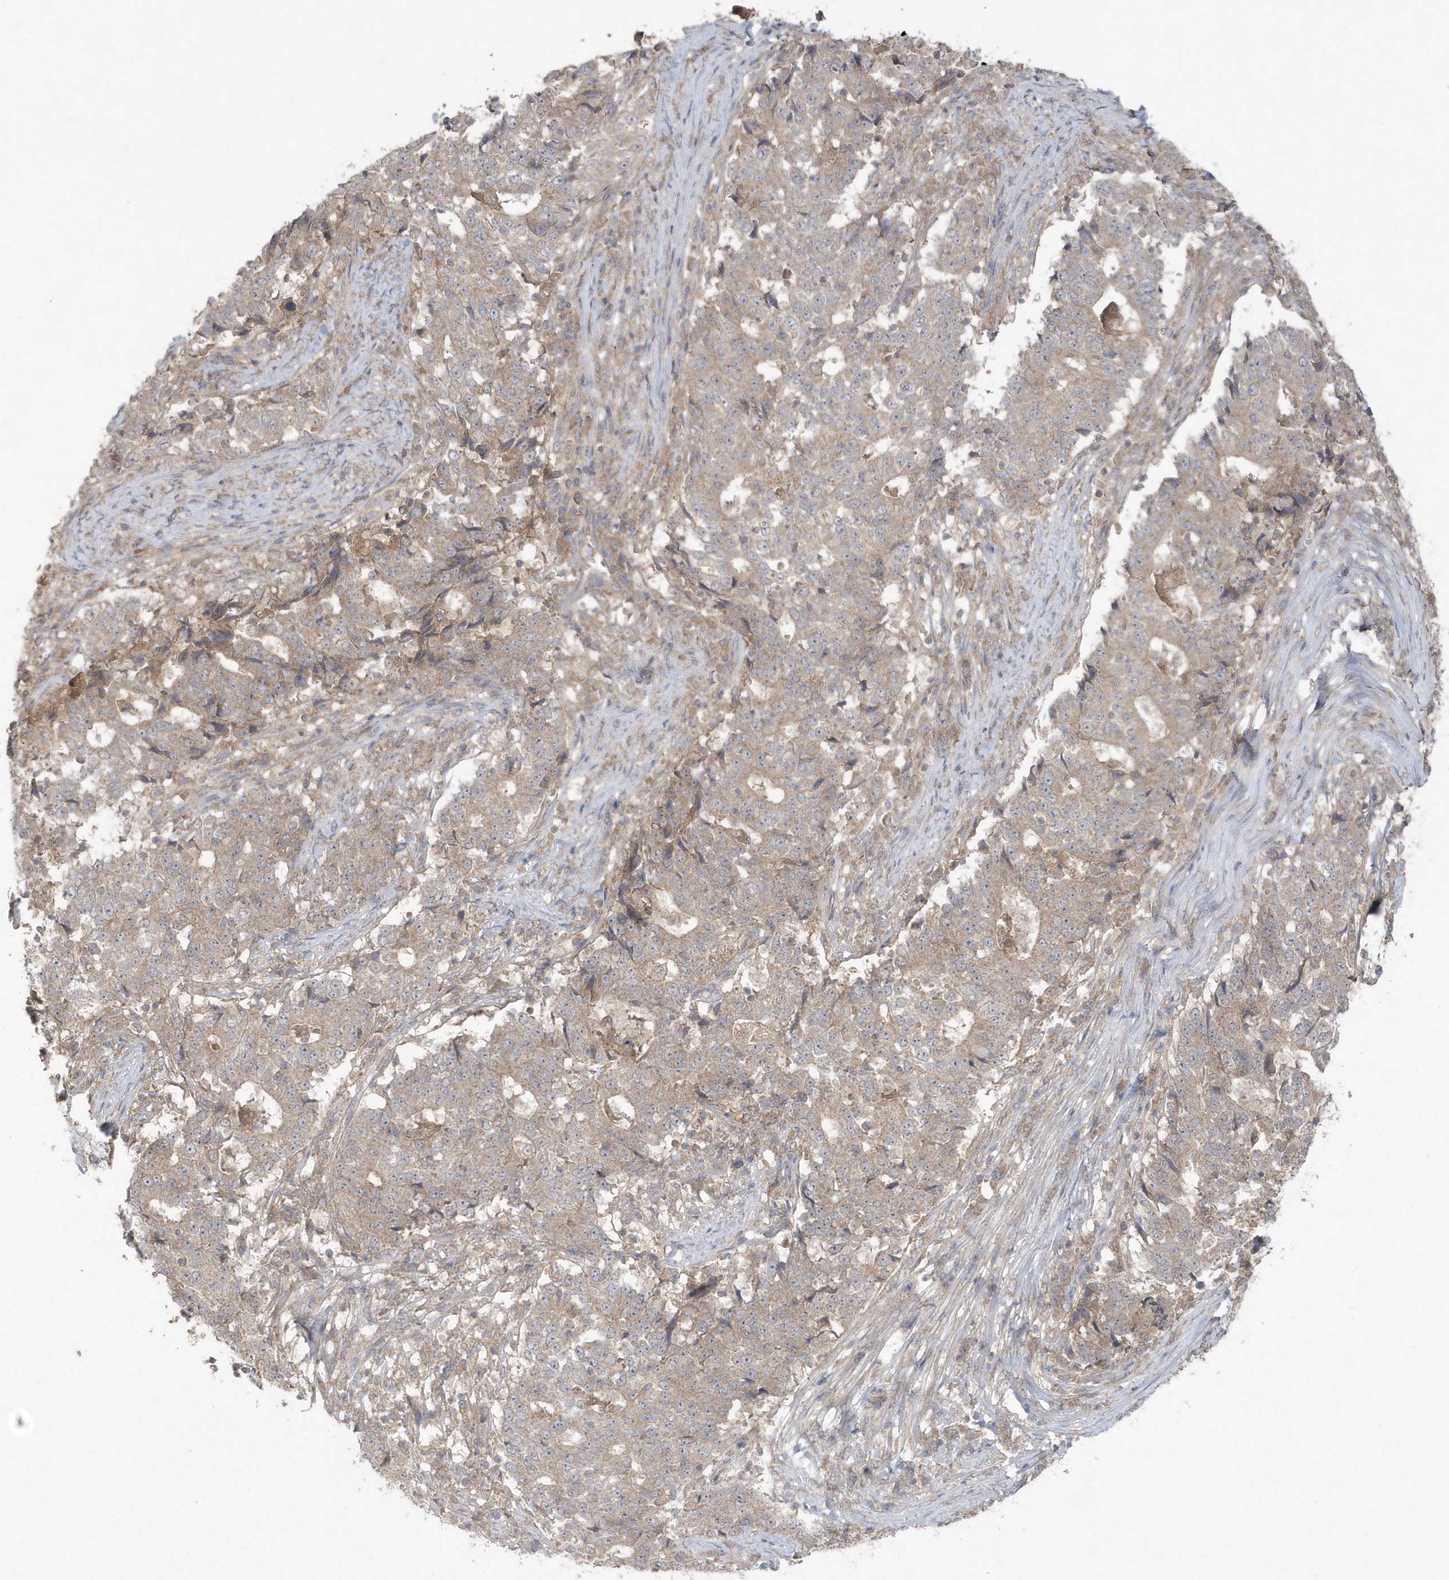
{"staining": {"intensity": "weak", "quantity": ">75%", "location": "cytoplasmic/membranous"}, "tissue": "stomach cancer", "cell_type": "Tumor cells", "image_type": "cancer", "snomed": [{"axis": "morphology", "description": "Adenocarcinoma, NOS"}, {"axis": "topography", "description": "Stomach"}], "caption": "Immunohistochemical staining of human stomach cancer (adenocarcinoma) demonstrates weak cytoplasmic/membranous protein staining in approximately >75% of tumor cells.", "gene": "C1RL", "patient": {"sex": "male", "age": 59}}